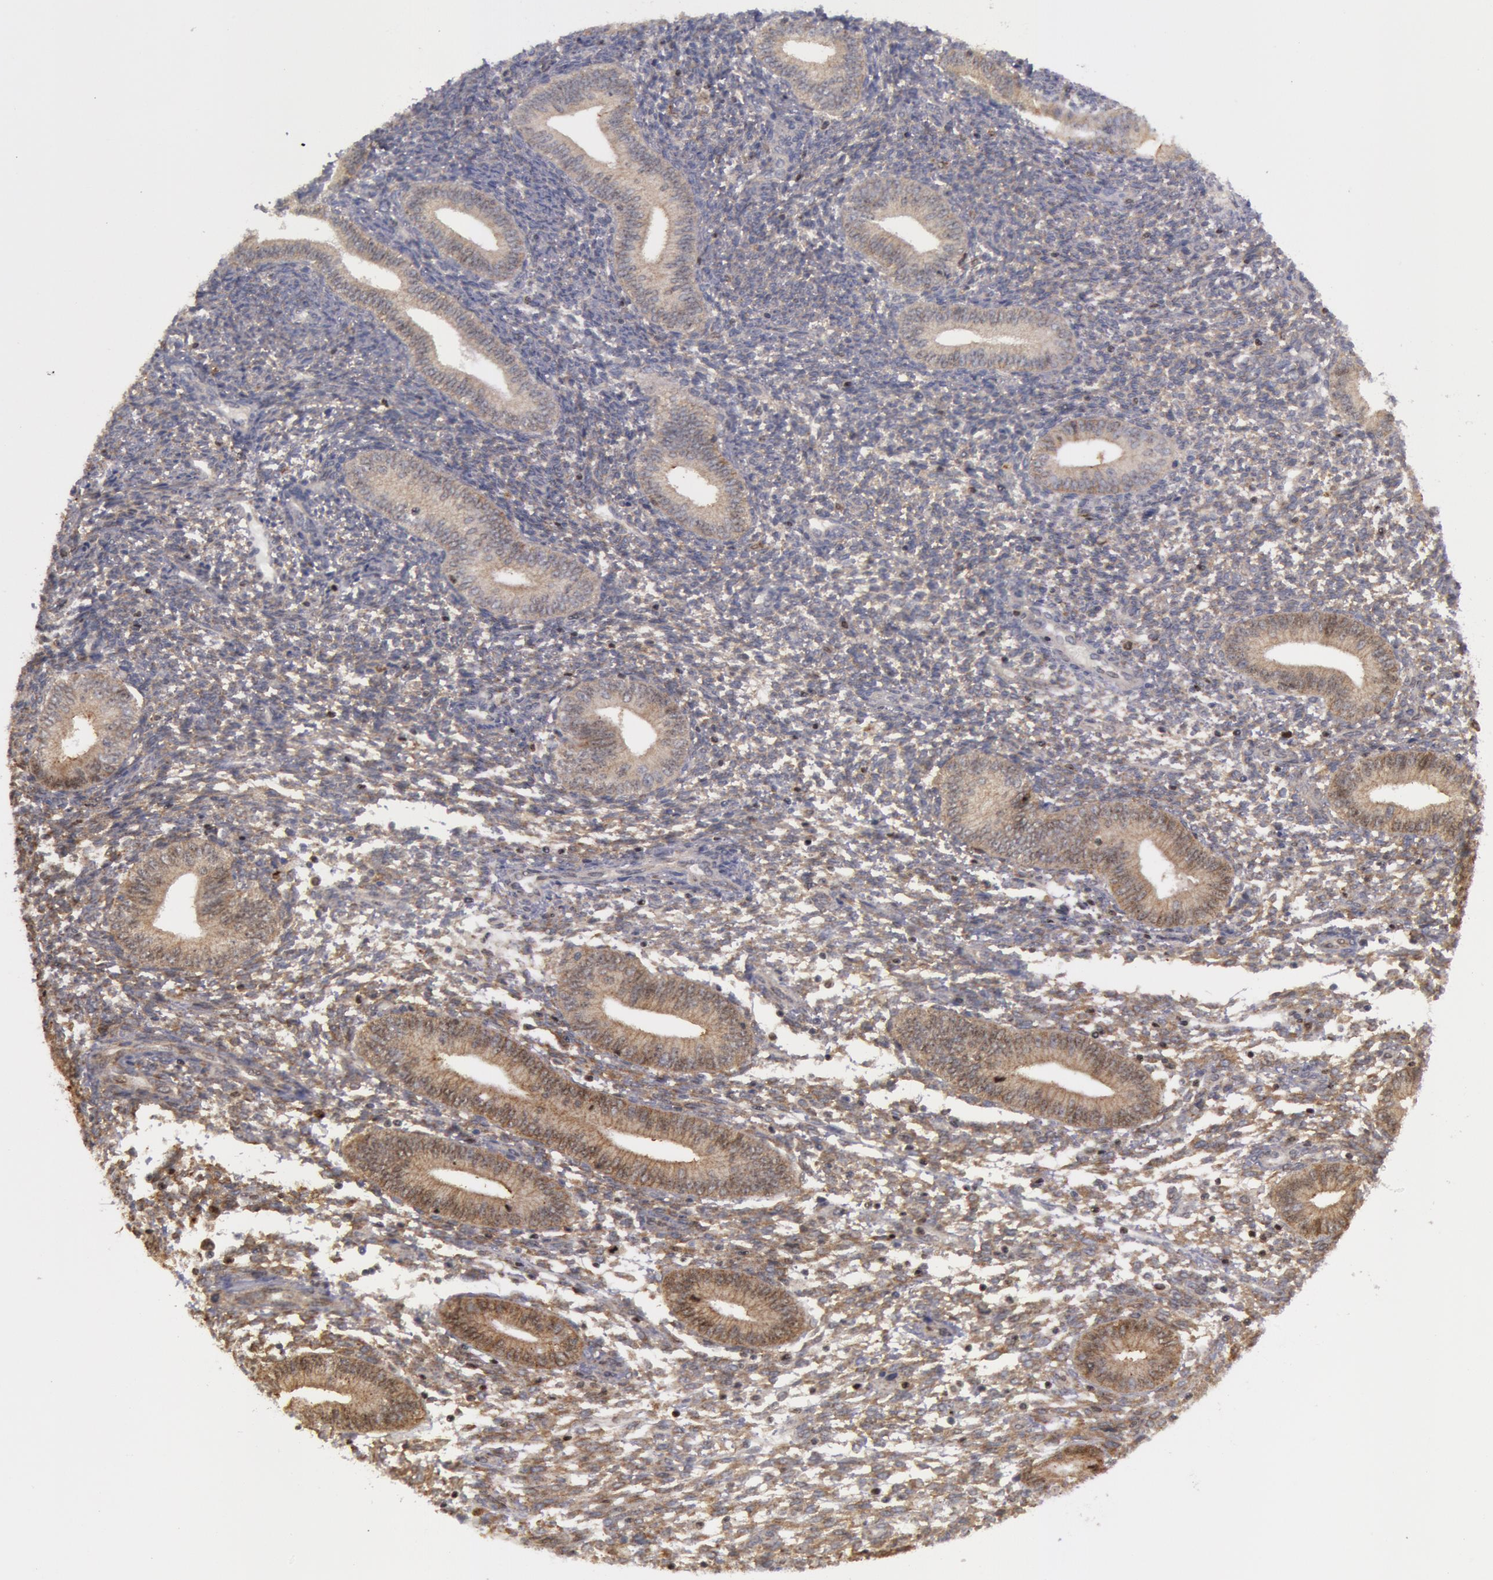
{"staining": {"intensity": "weak", "quantity": "<25%", "location": "nuclear"}, "tissue": "endometrium", "cell_type": "Cells in endometrial stroma", "image_type": "normal", "snomed": [{"axis": "morphology", "description": "Normal tissue, NOS"}, {"axis": "topography", "description": "Endometrium"}], "caption": "A photomicrograph of human endometrium is negative for staining in cells in endometrial stroma.", "gene": "ERBB2", "patient": {"sex": "female", "age": 35}}